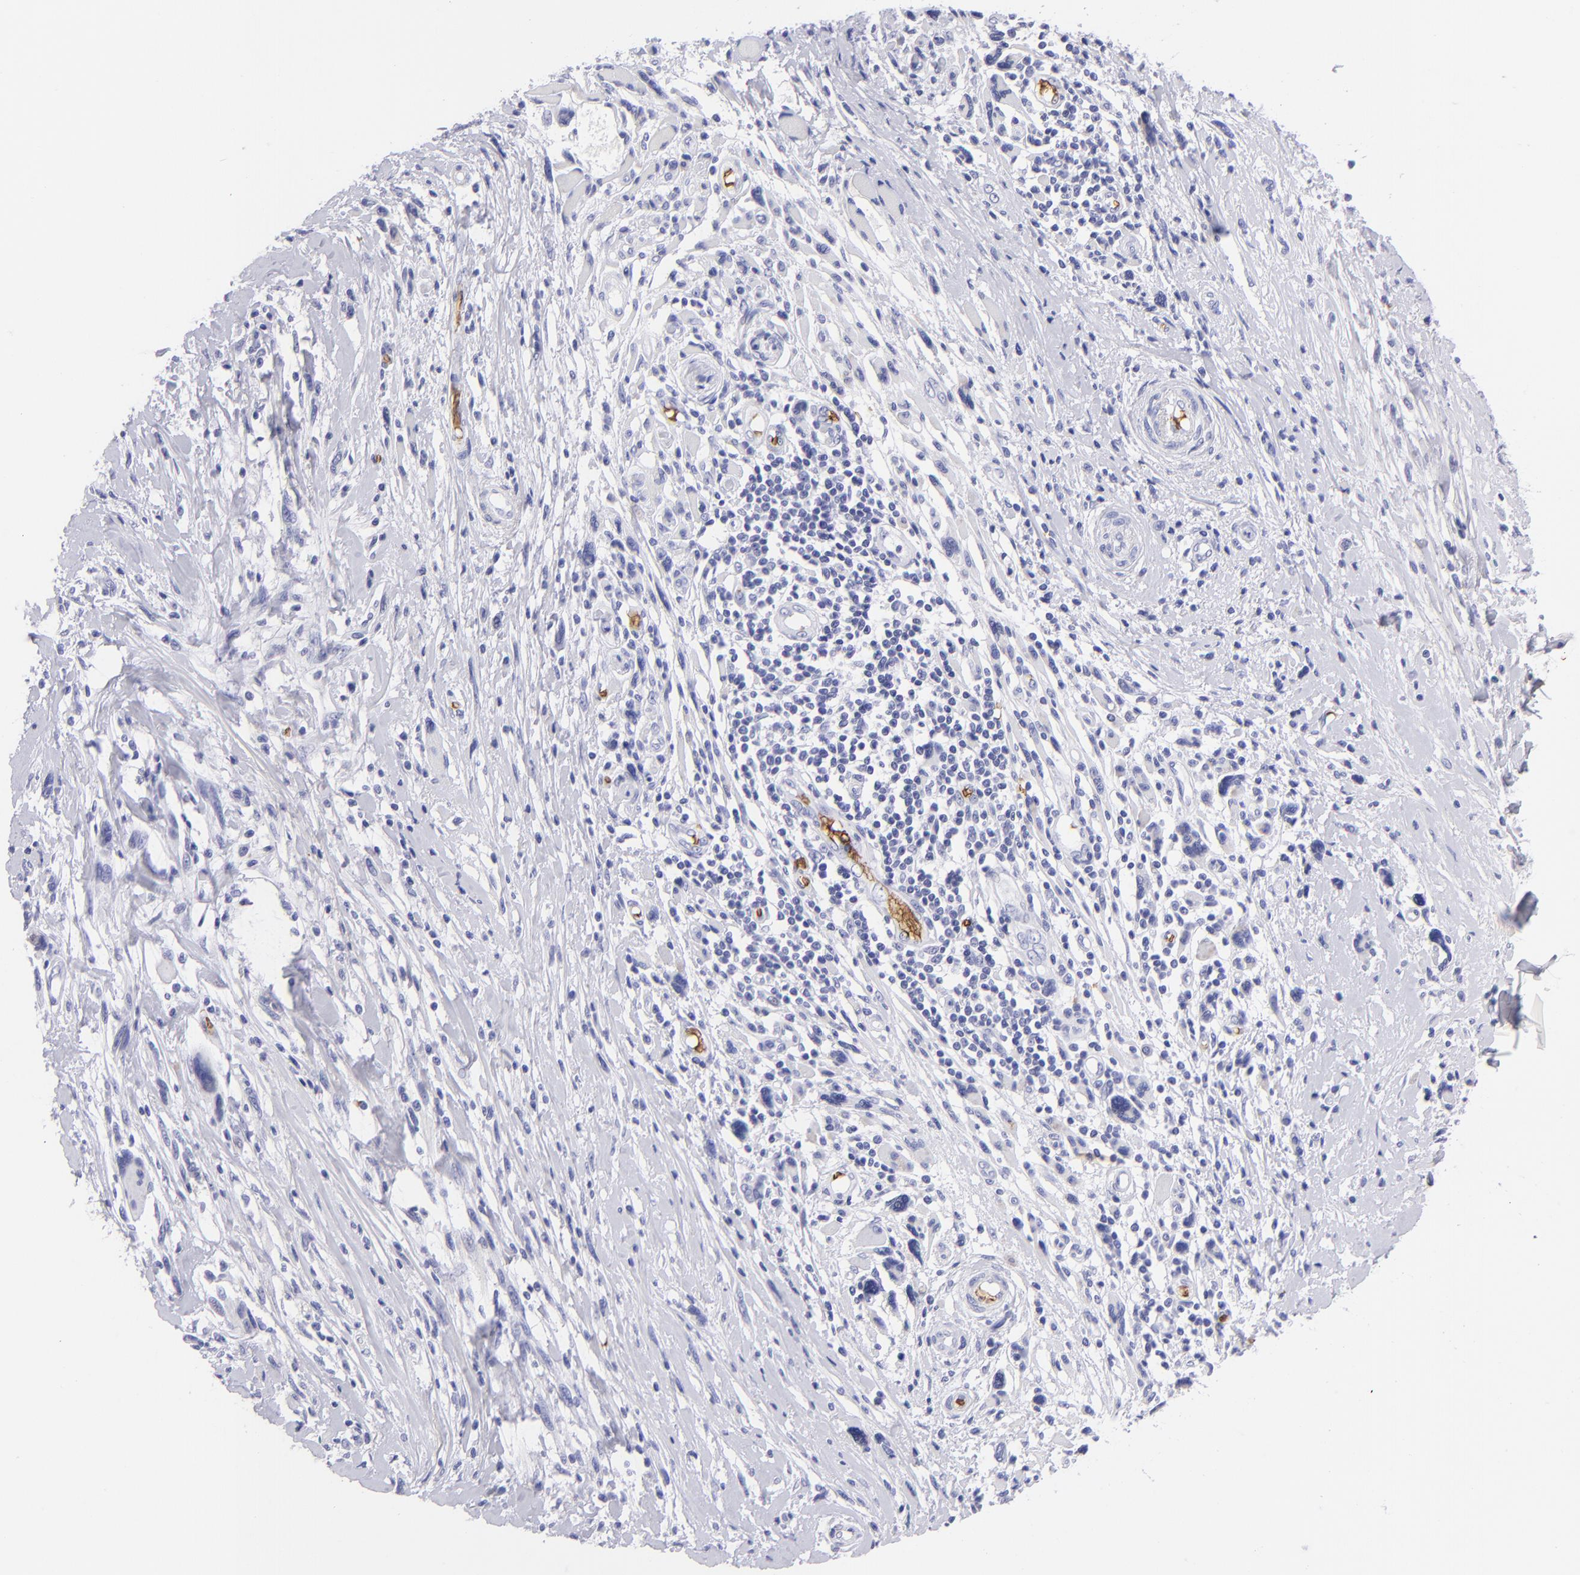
{"staining": {"intensity": "negative", "quantity": "none", "location": "none"}, "tissue": "melanoma", "cell_type": "Tumor cells", "image_type": "cancer", "snomed": [{"axis": "morphology", "description": "Malignant melanoma, NOS"}, {"axis": "topography", "description": "Skin"}], "caption": "A high-resolution histopathology image shows IHC staining of malignant melanoma, which exhibits no significant positivity in tumor cells. (DAB immunohistochemistry visualized using brightfield microscopy, high magnification).", "gene": "GYPA", "patient": {"sex": "male", "age": 91}}